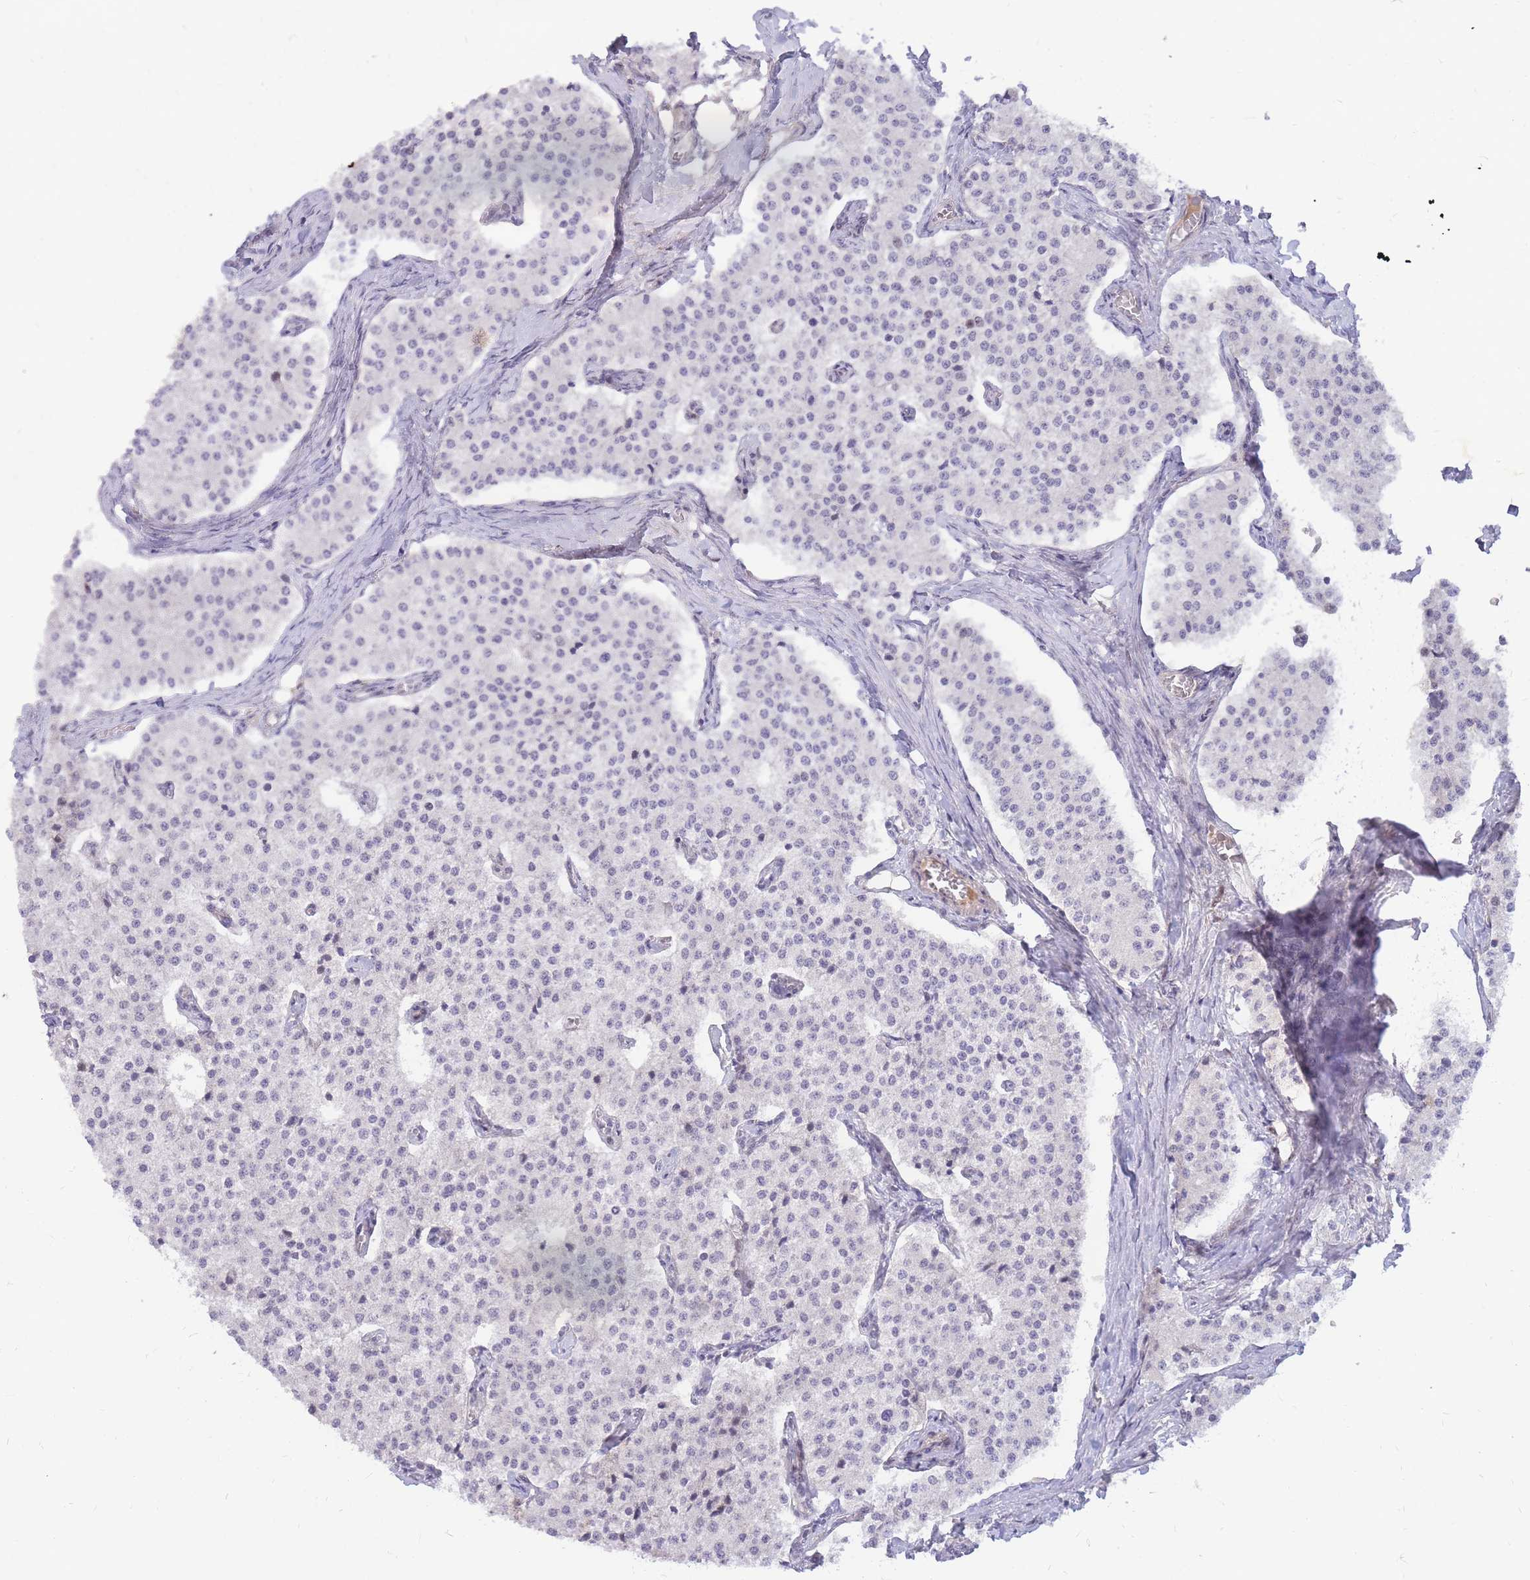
{"staining": {"intensity": "negative", "quantity": "none", "location": "none"}, "tissue": "carcinoid", "cell_type": "Tumor cells", "image_type": "cancer", "snomed": [{"axis": "morphology", "description": "Carcinoid, malignant, NOS"}, {"axis": "topography", "description": "Colon"}], "caption": "Tumor cells show no significant expression in malignant carcinoid.", "gene": "ERICH6B", "patient": {"sex": "female", "age": 52}}